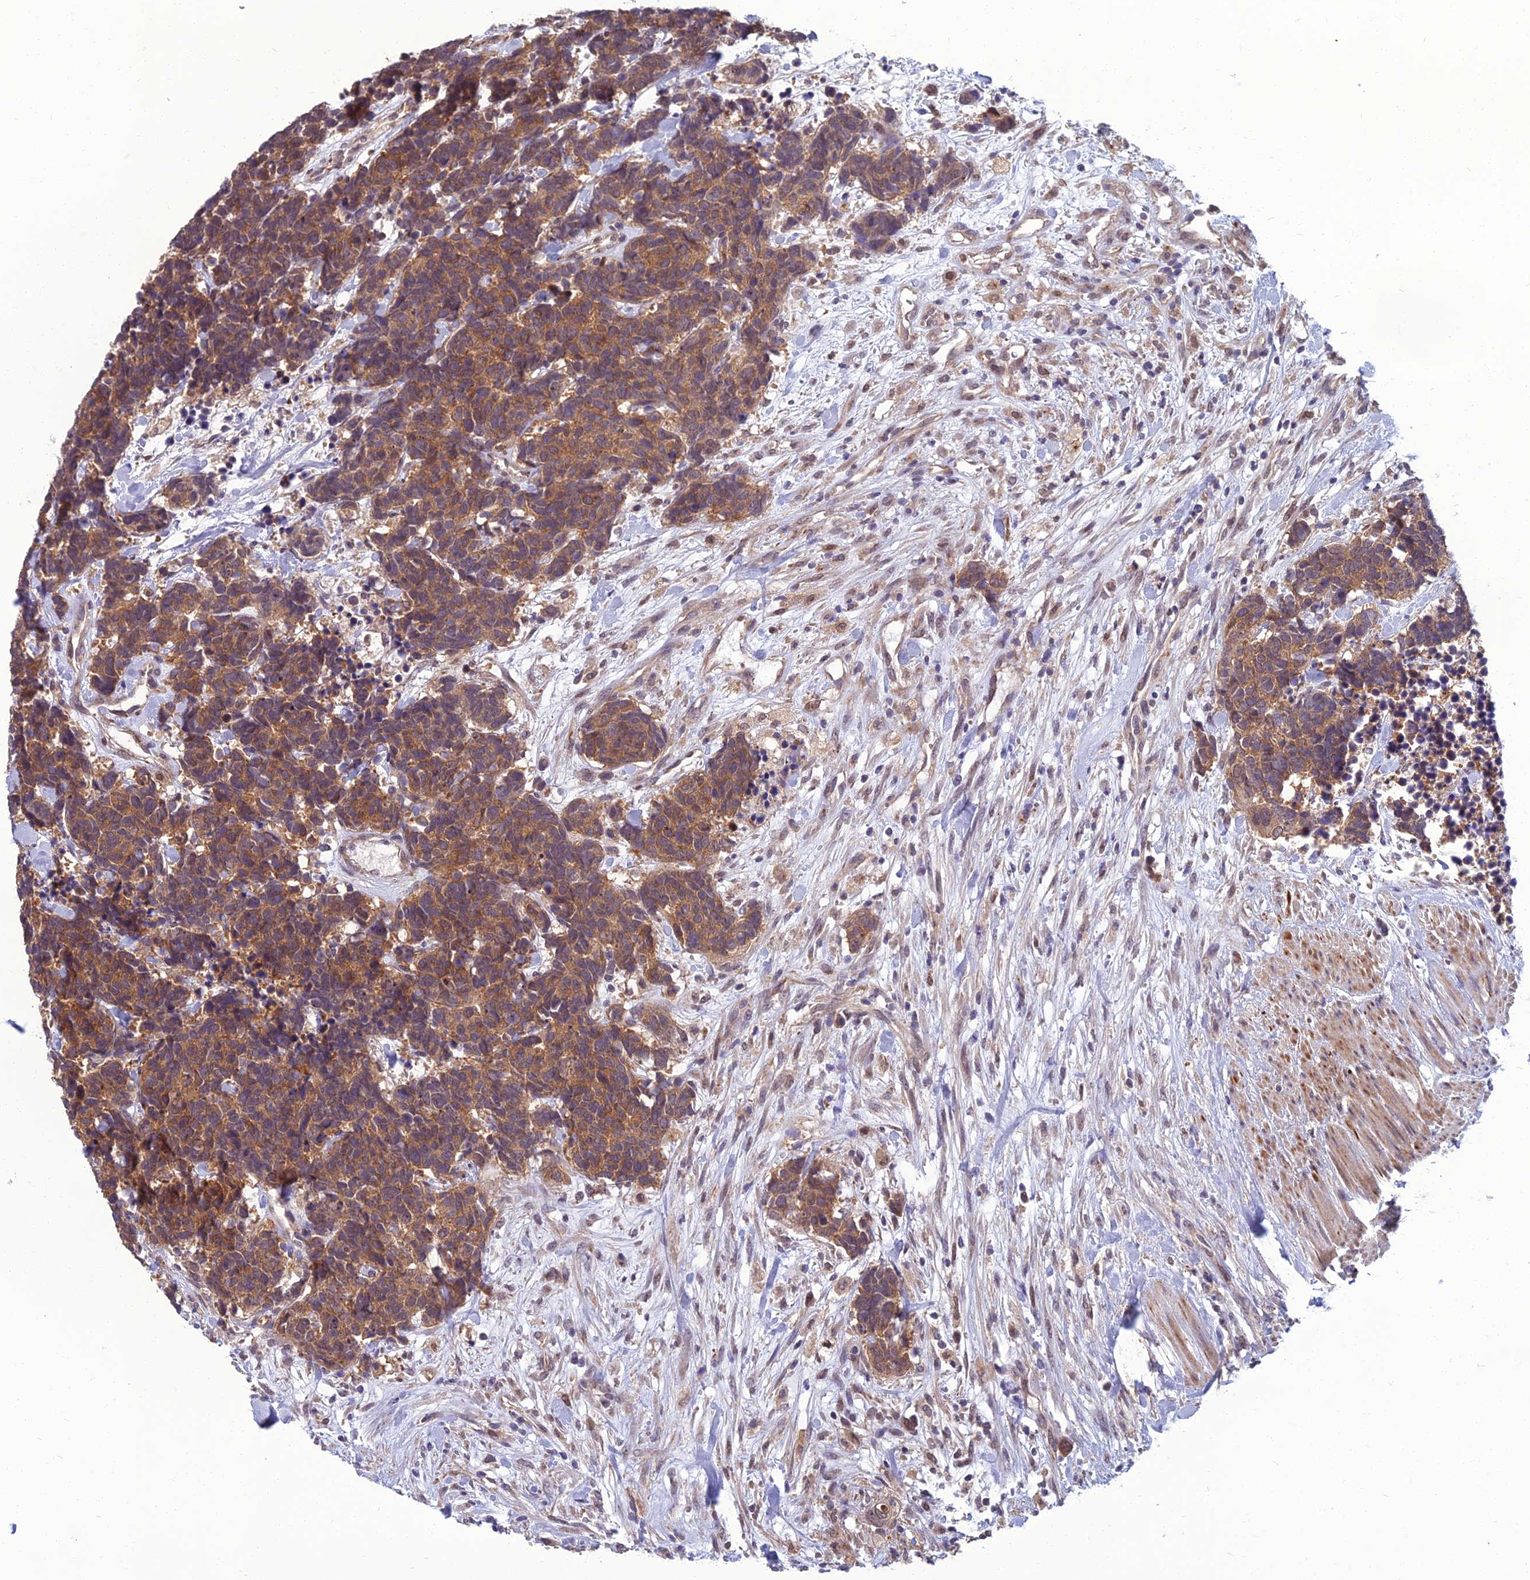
{"staining": {"intensity": "moderate", "quantity": ">75%", "location": "cytoplasmic/membranous"}, "tissue": "carcinoid", "cell_type": "Tumor cells", "image_type": "cancer", "snomed": [{"axis": "morphology", "description": "Carcinoma, NOS"}, {"axis": "morphology", "description": "Carcinoid, malignant, NOS"}, {"axis": "topography", "description": "Prostate"}], "caption": "Immunohistochemical staining of carcinoid displays medium levels of moderate cytoplasmic/membranous protein staining in approximately >75% of tumor cells.", "gene": "NR4A3", "patient": {"sex": "male", "age": 57}}